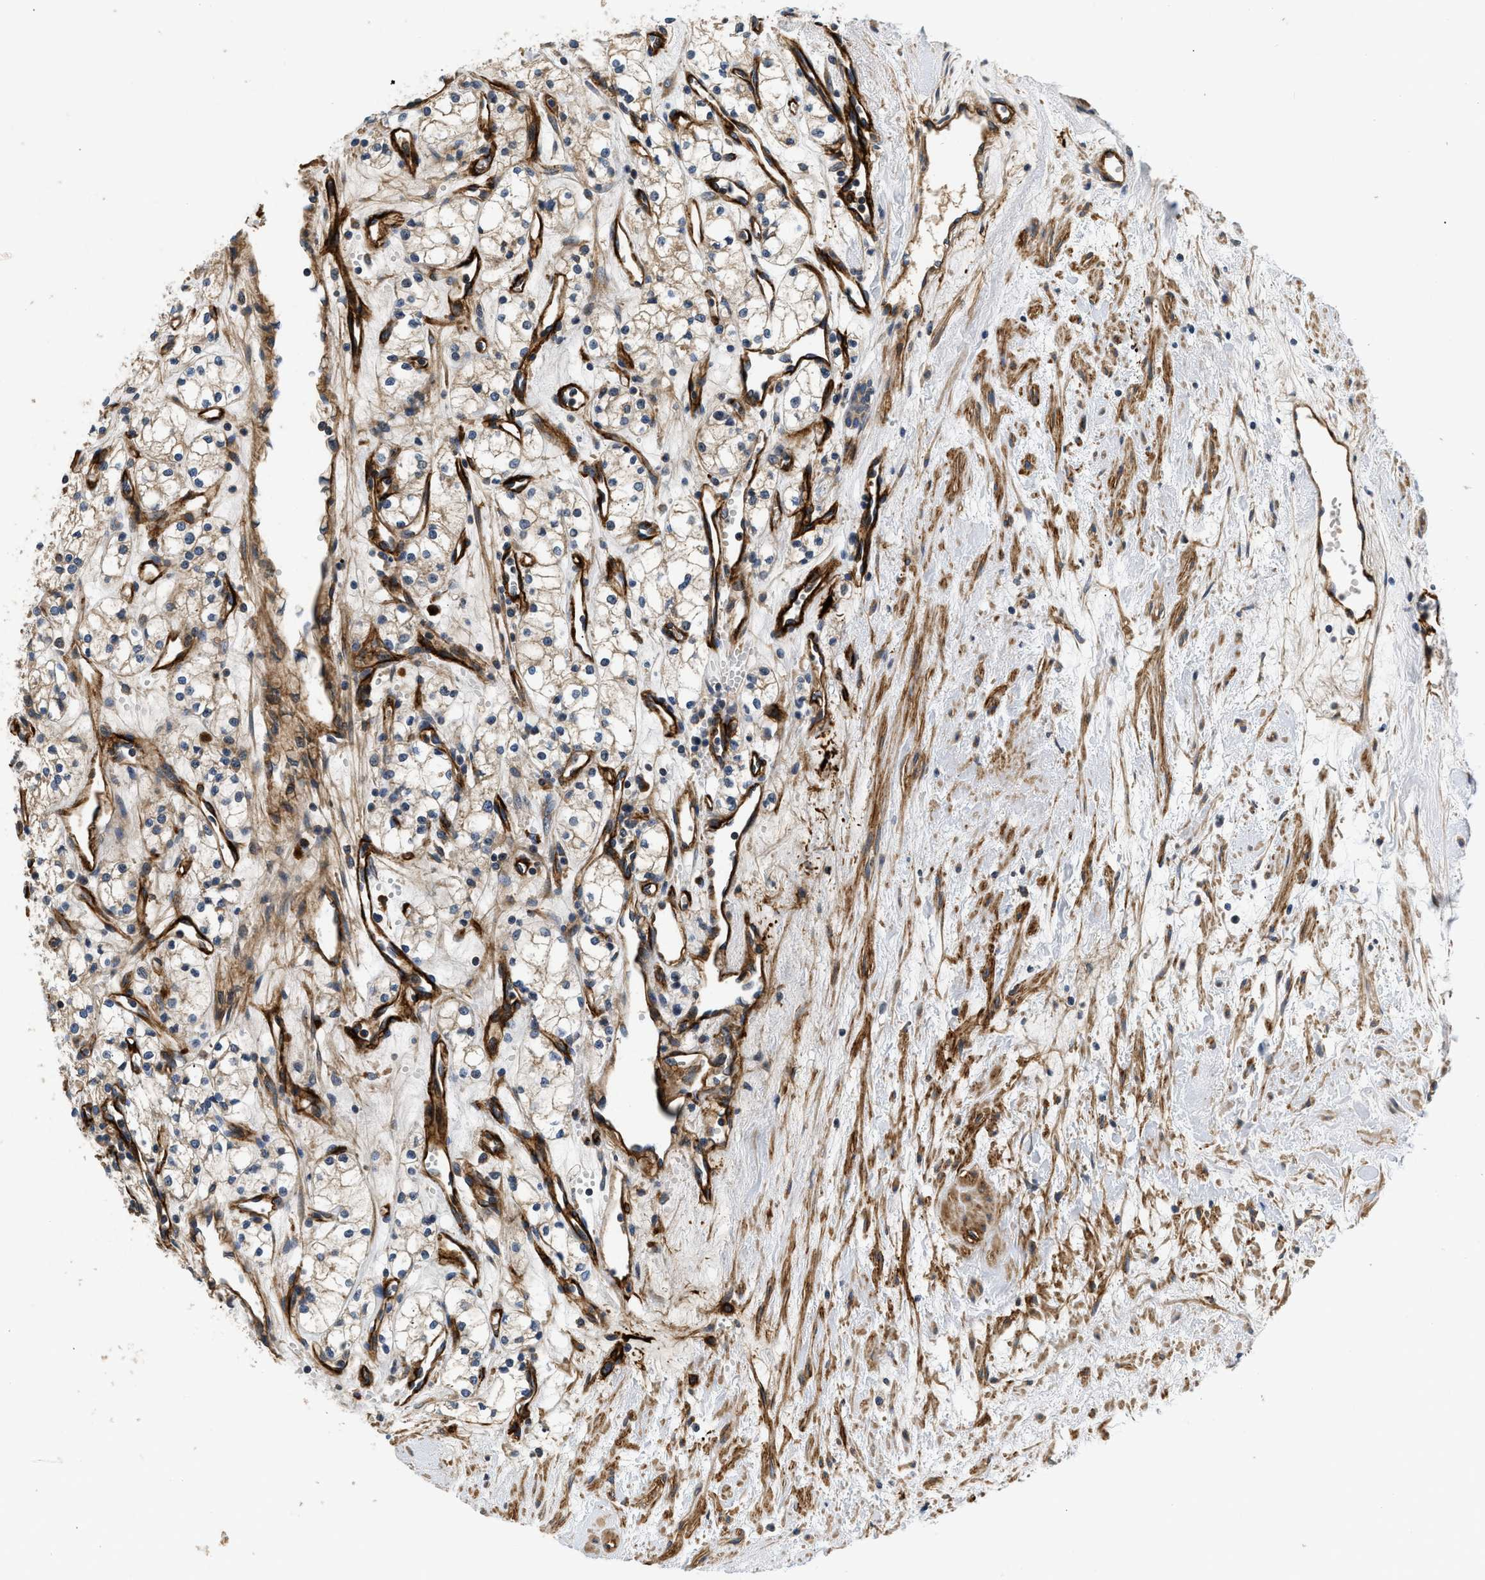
{"staining": {"intensity": "weak", "quantity": "<25%", "location": "cytoplasmic/membranous"}, "tissue": "renal cancer", "cell_type": "Tumor cells", "image_type": "cancer", "snomed": [{"axis": "morphology", "description": "Adenocarcinoma, NOS"}, {"axis": "topography", "description": "Kidney"}], "caption": "Immunohistochemistry (IHC) histopathology image of neoplastic tissue: human renal cancer stained with DAB (3,3'-diaminobenzidine) reveals no significant protein positivity in tumor cells.", "gene": "NME6", "patient": {"sex": "male", "age": 59}}